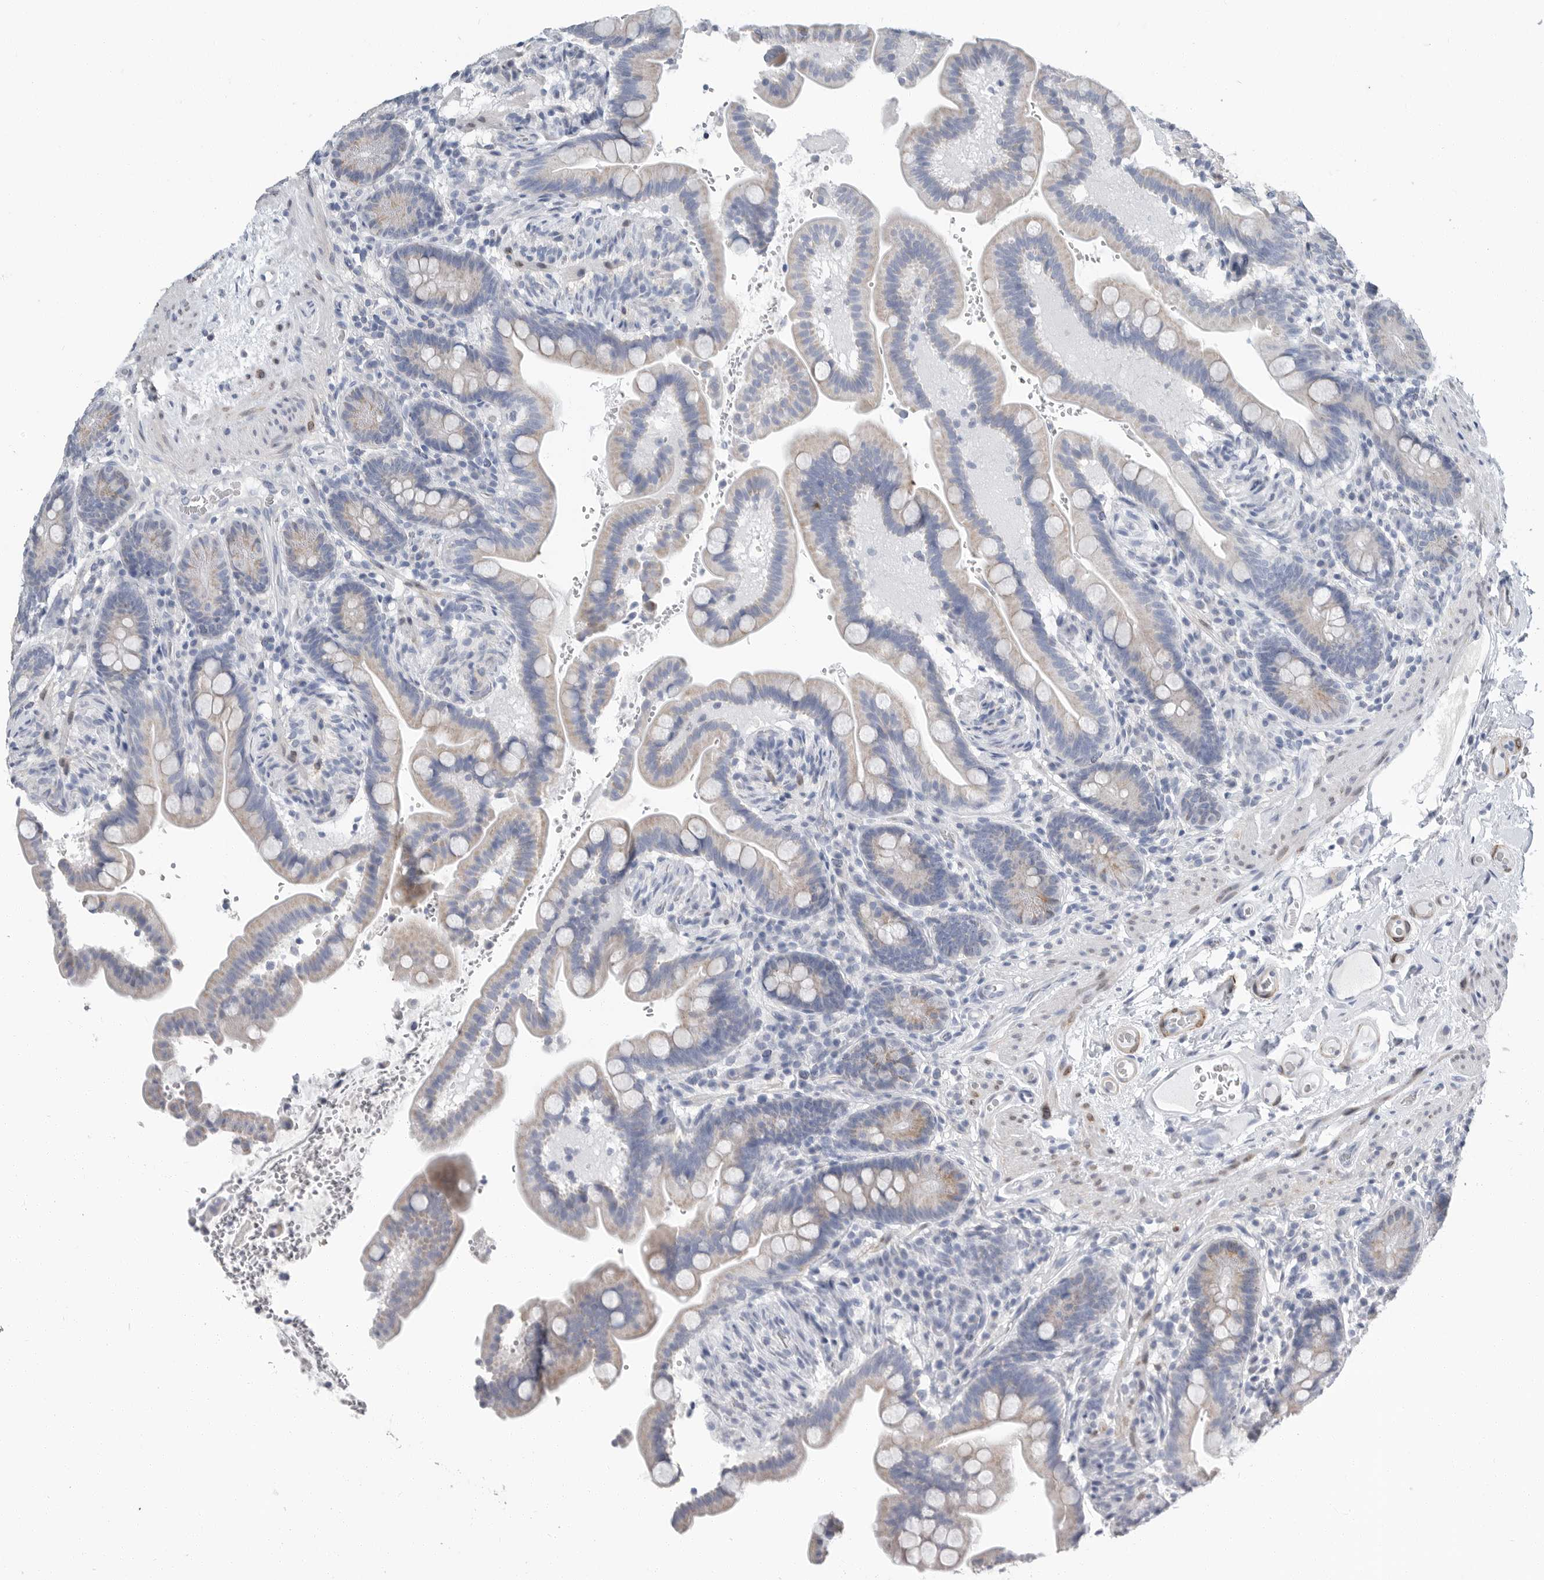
{"staining": {"intensity": "weak", "quantity": "25%-75%", "location": "nuclear"}, "tissue": "colon", "cell_type": "Endothelial cells", "image_type": "normal", "snomed": [{"axis": "morphology", "description": "Normal tissue, NOS"}, {"axis": "topography", "description": "Smooth muscle"}, {"axis": "topography", "description": "Colon"}], "caption": "IHC of unremarkable human colon exhibits low levels of weak nuclear expression in about 25%-75% of endothelial cells.", "gene": "PLN", "patient": {"sex": "male", "age": 73}}